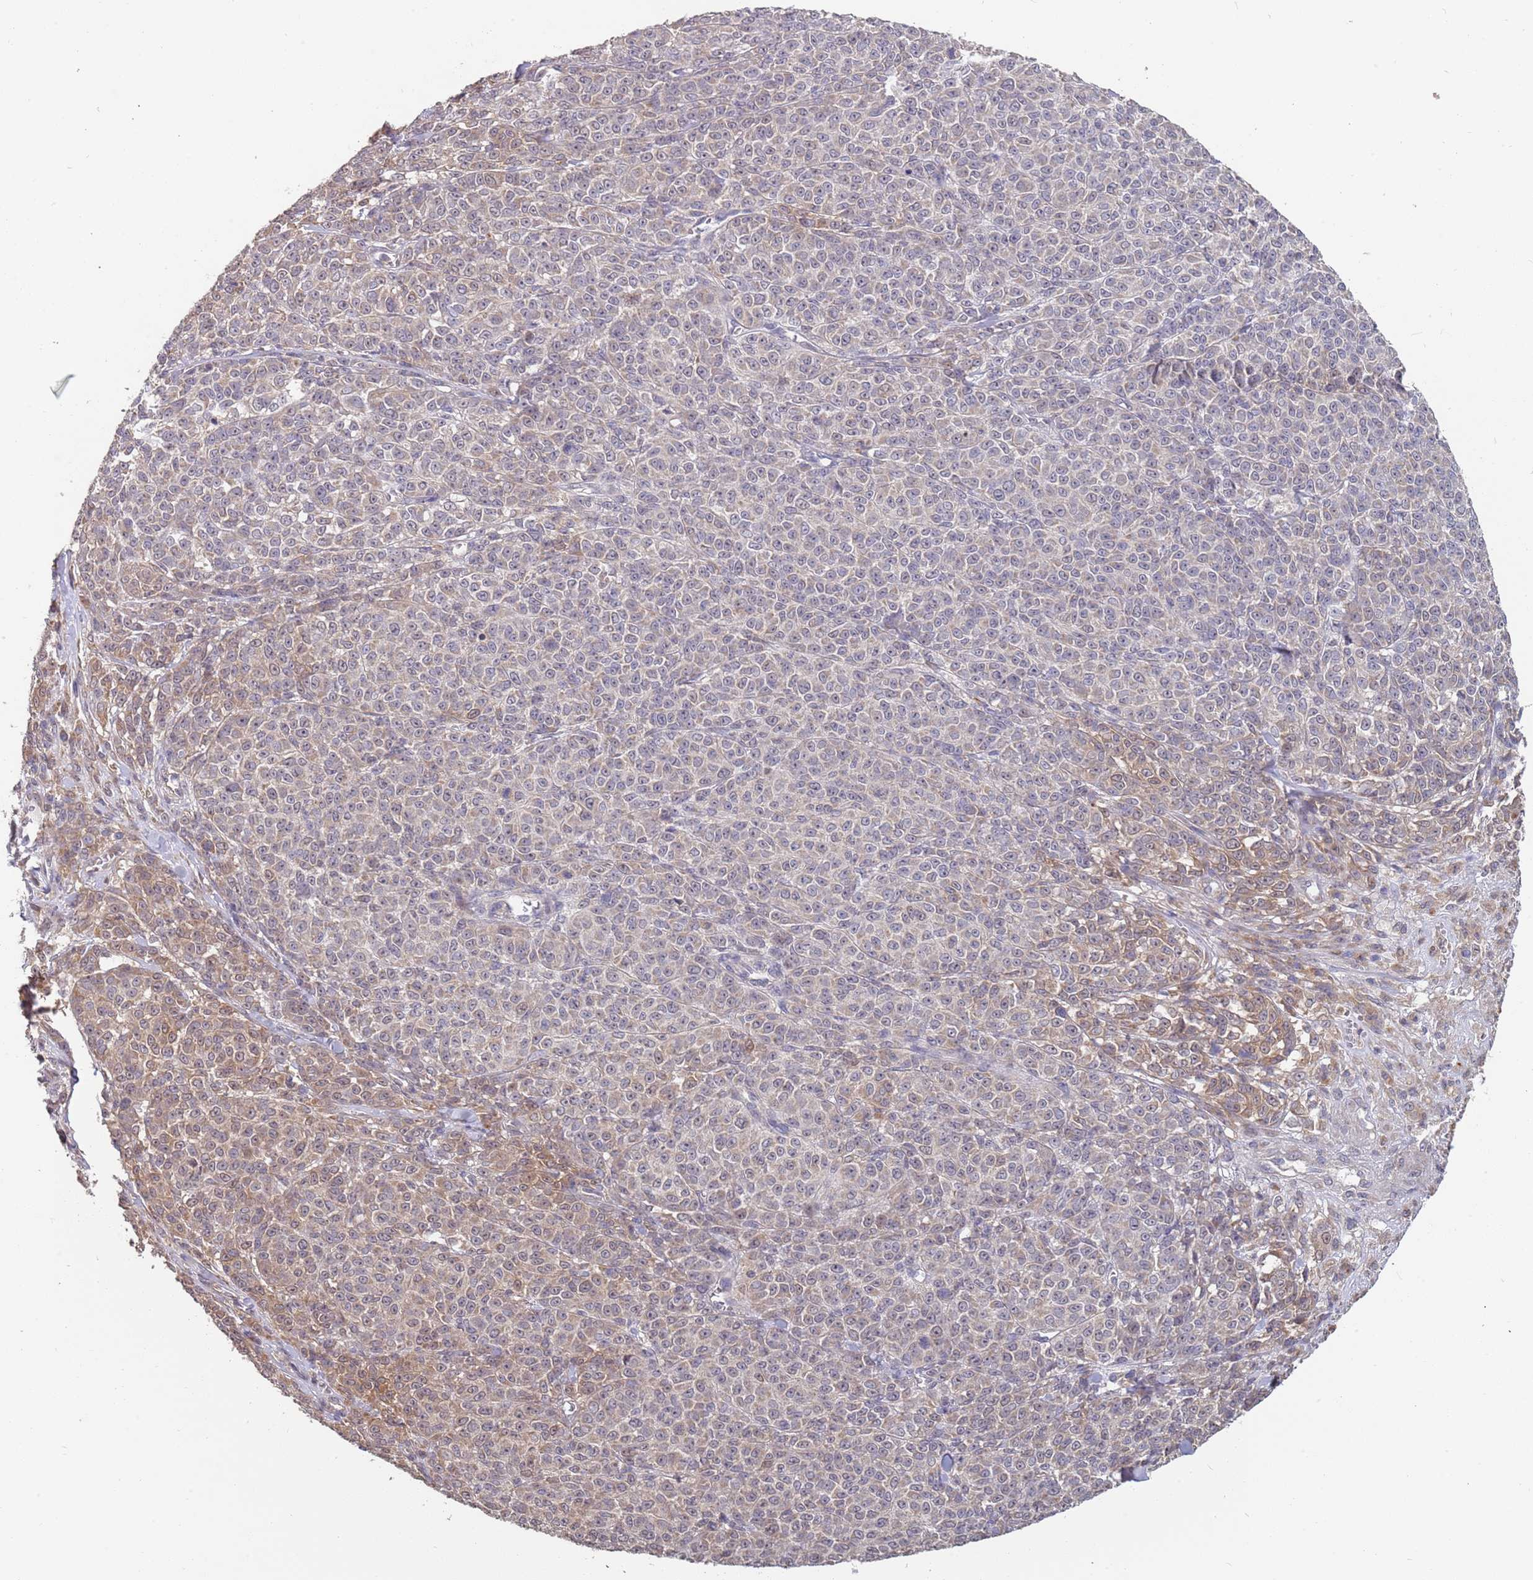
{"staining": {"intensity": "weak", "quantity": "<25%", "location": "cytoplasmic/membranous"}, "tissue": "melanoma", "cell_type": "Tumor cells", "image_type": "cancer", "snomed": [{"axis": "morphology", "description": "Normal tissue, NOS"}, {"axis": "morphology", "description": "Malignant melanoma, NOS"}, {"axis": "topography", "description": "Skin"}], "caption": "Immunohistochemistry histopathology image of malignant melanoma stained for a protein (brown), which exhibits no positivity in tumor cells.", "gene": "TMEM64", "patient": {"sex": "female", "age": 34}}